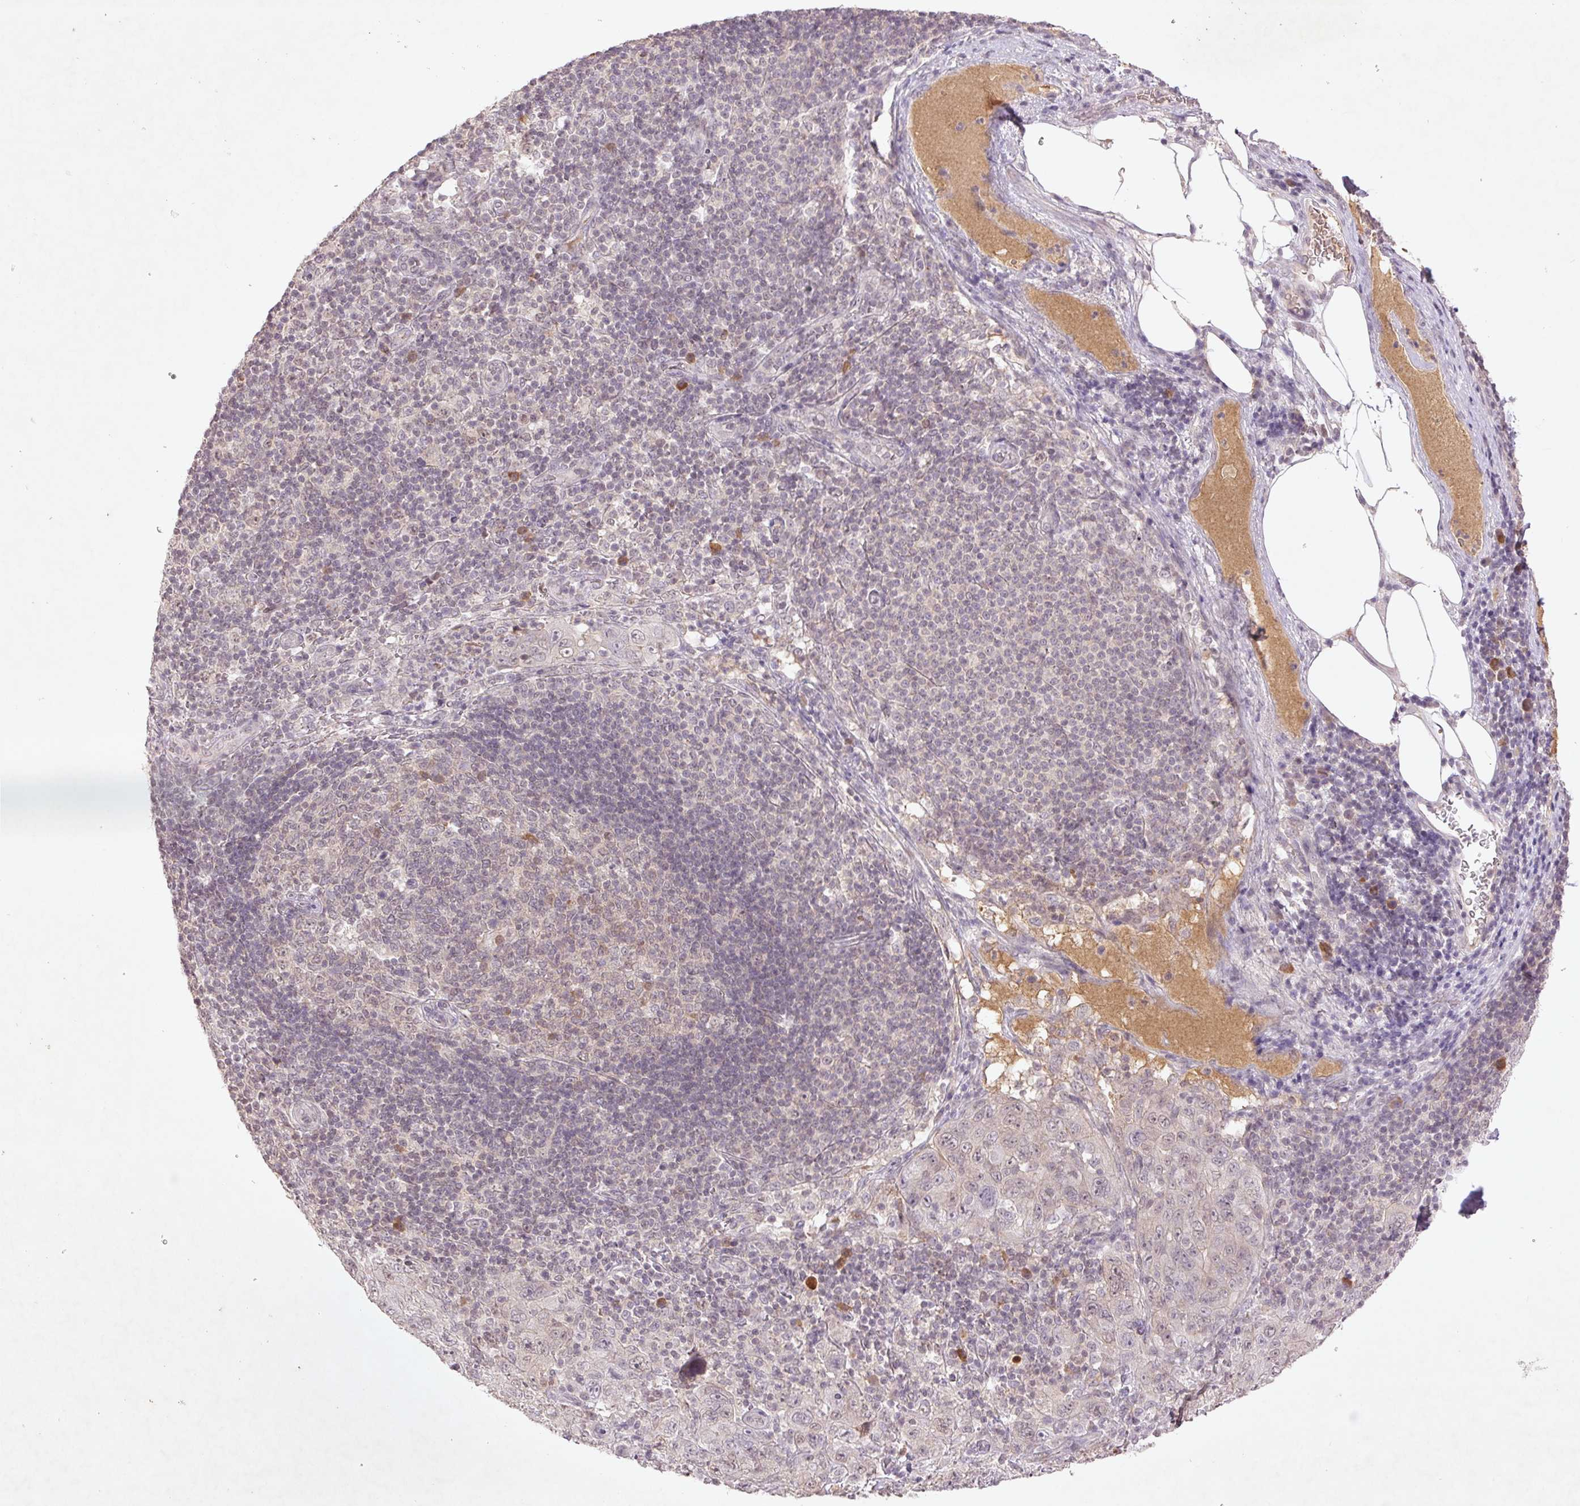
{"staining": {"intensity": "negative", "quantity": "none", "location": "none"}, "tissue": "pancreatic cancer", "cell_type": "Tumor cells", "image_type": "cancer", "snomed": [{"axis": "morphology", "description": "Adenocarcinoma, NOS"}, {"axis": "topography", "description": "Pancreas"}], "caption": "Pancreatic adenocarcinoma was stained to show a protein in brown. There is no significant positivity in tumor cells. (Brightfield microscopy of DAB IHC at high magnification).", "gene": "FAM168B", "patient": {"sex": "male", "age": 68}}